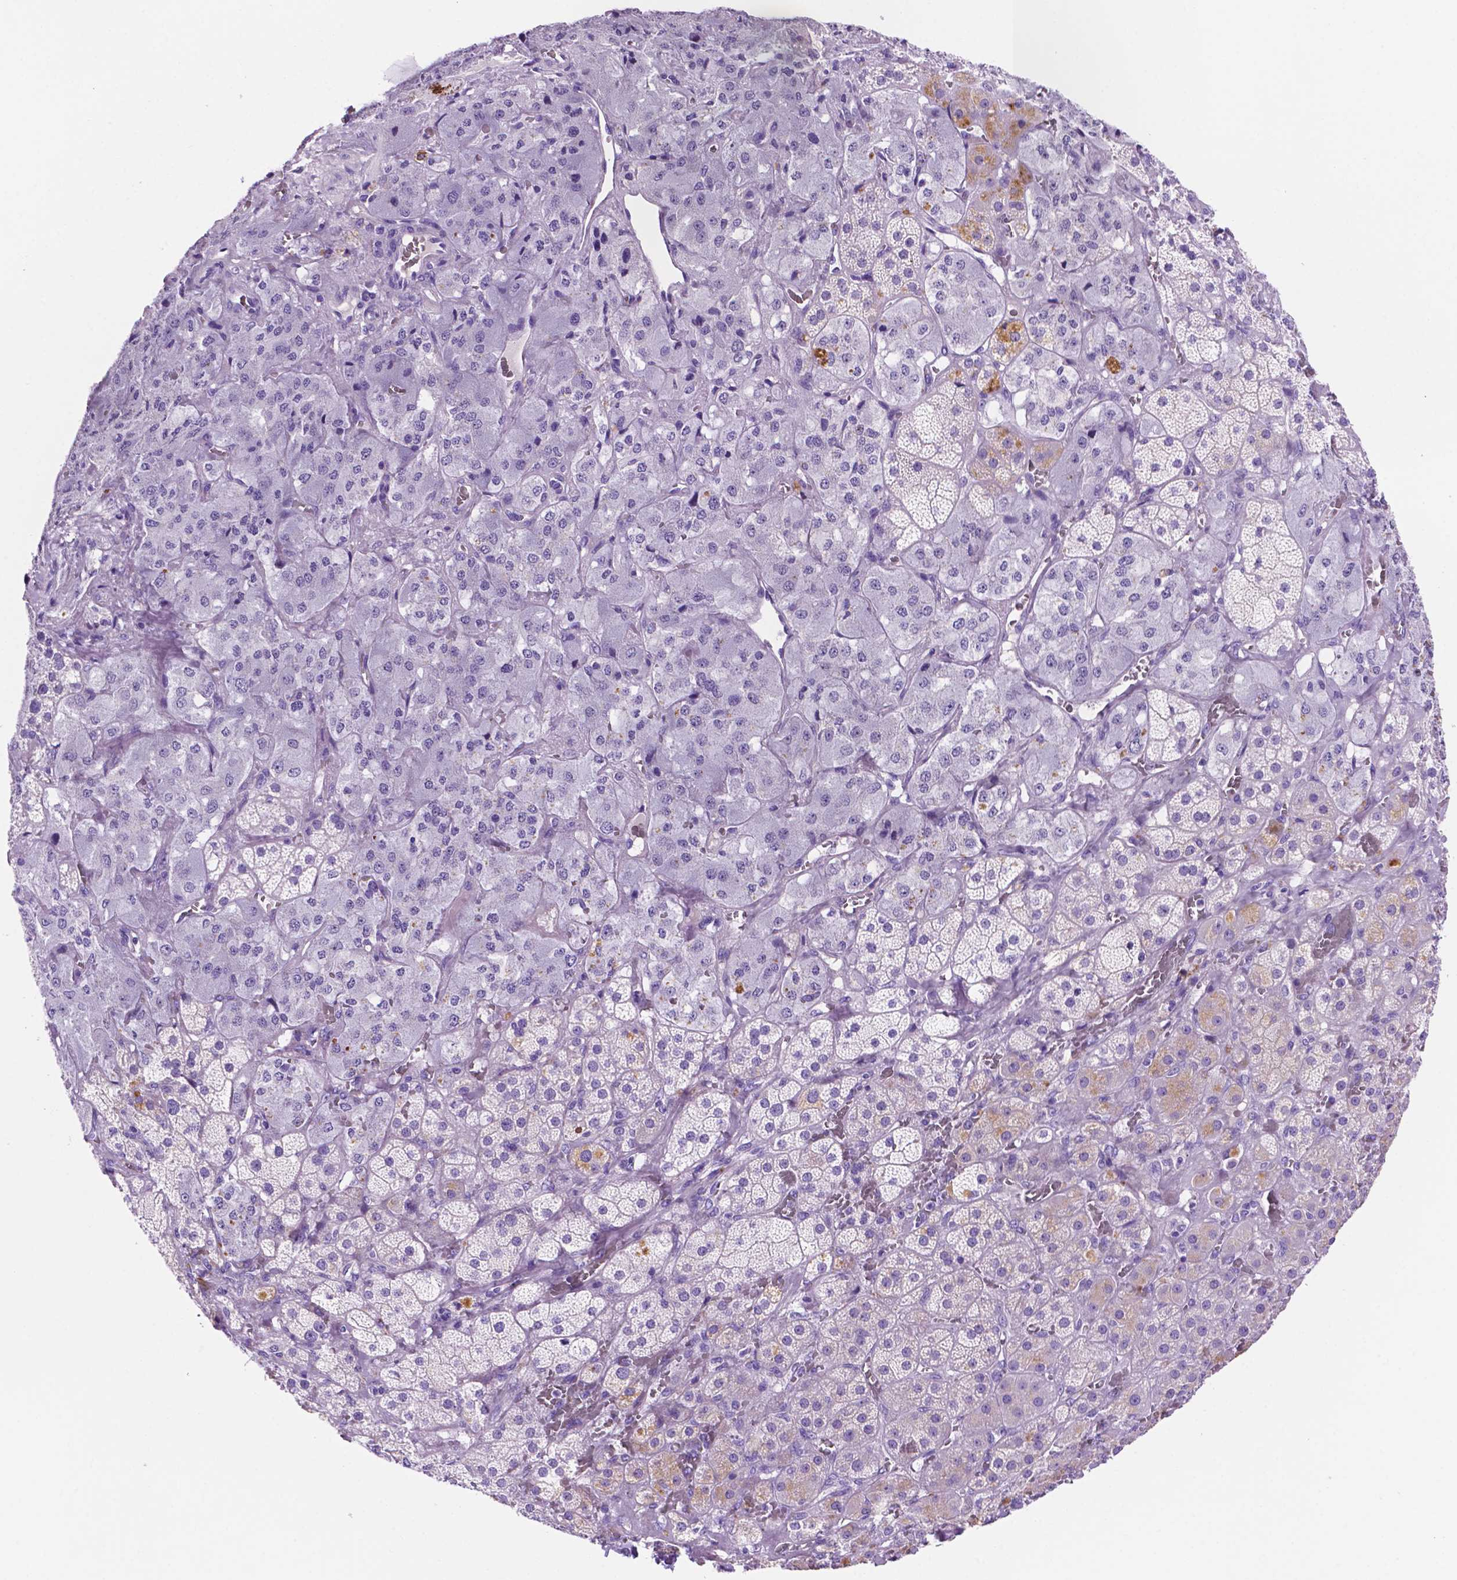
{"staining": {"intensity": "negative", "quantity": "none", "location": "none"}, "tissue": "adrenal gland", "cell_type": "Glandular cells", "image_type": "normal", "snomed": [{"axis": "morphology", "description": "Normal tissue, NOS"}, {"axis": "topography", "description": "Adrenal gland"}], "caption": "Immunohistochemistry photomicrograph of benign adrenal gland stained for a protein (brown), which shows no expression in glandular cells. The staining is performed using DAB (3,3'-diaminobenzidine) brown chromogen with nuclei counter-stained in using hematoxylin.", "gene": "FOXB2", "patient": {"sex": "male", "age": 57}}